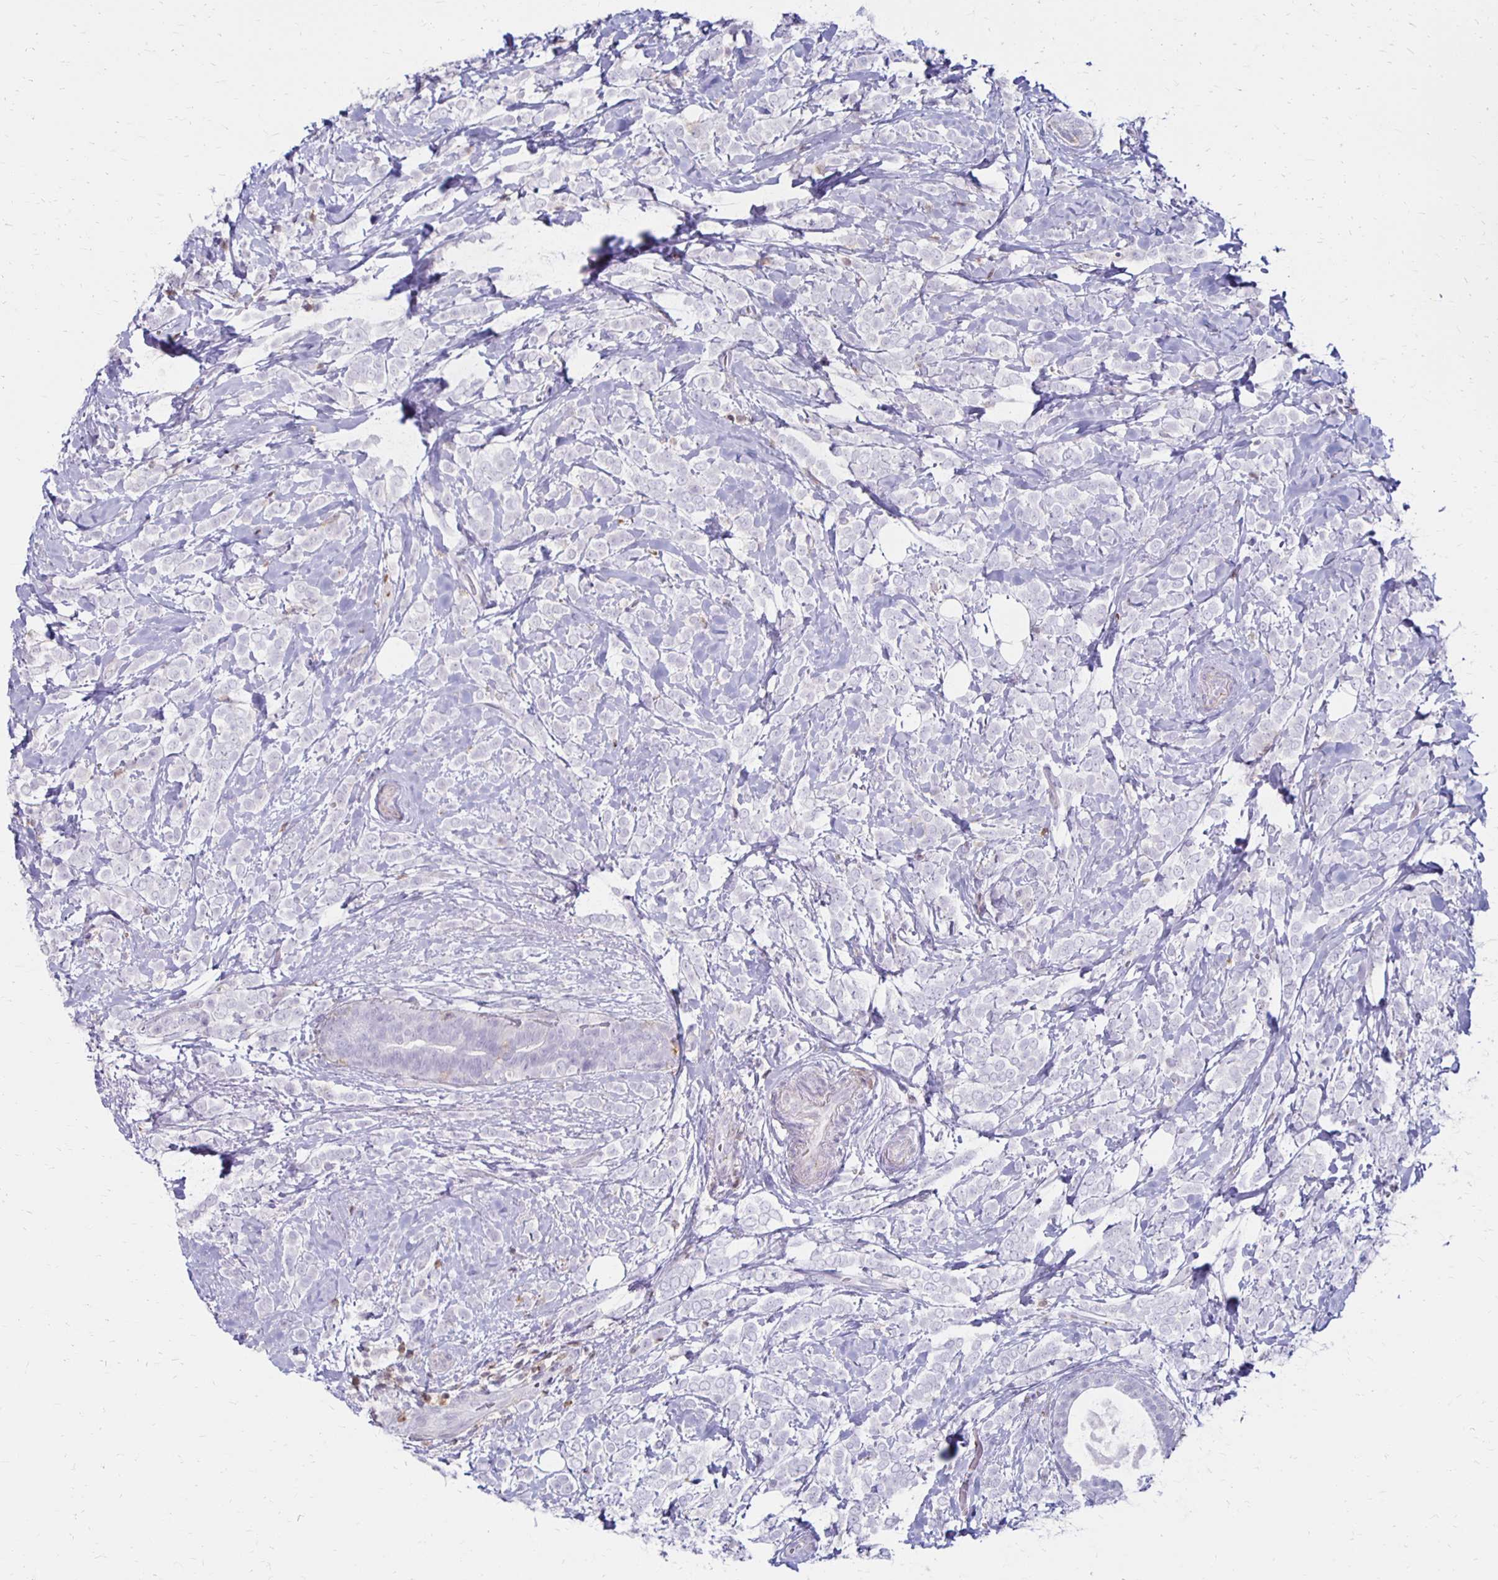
{"staining": {"intensity": "negative", "quantity": "none", "location": "none"}, "tissue": "breast cancer", "cell_type": "Tumor cells", "image_type": "cancer", "snomed": [{"axis": "morphology", "description": "Lobular carcinoma"}, {"axis": "topography", "description": "Breast"}], "caption": "Immunohistochemical staining of human breast lobular carcinoma exhibits no significant staining in tumor cells. Nuclei are stained in blue.", "gene": "CCL21", "patient": {"sex": "female", "age": 49}}